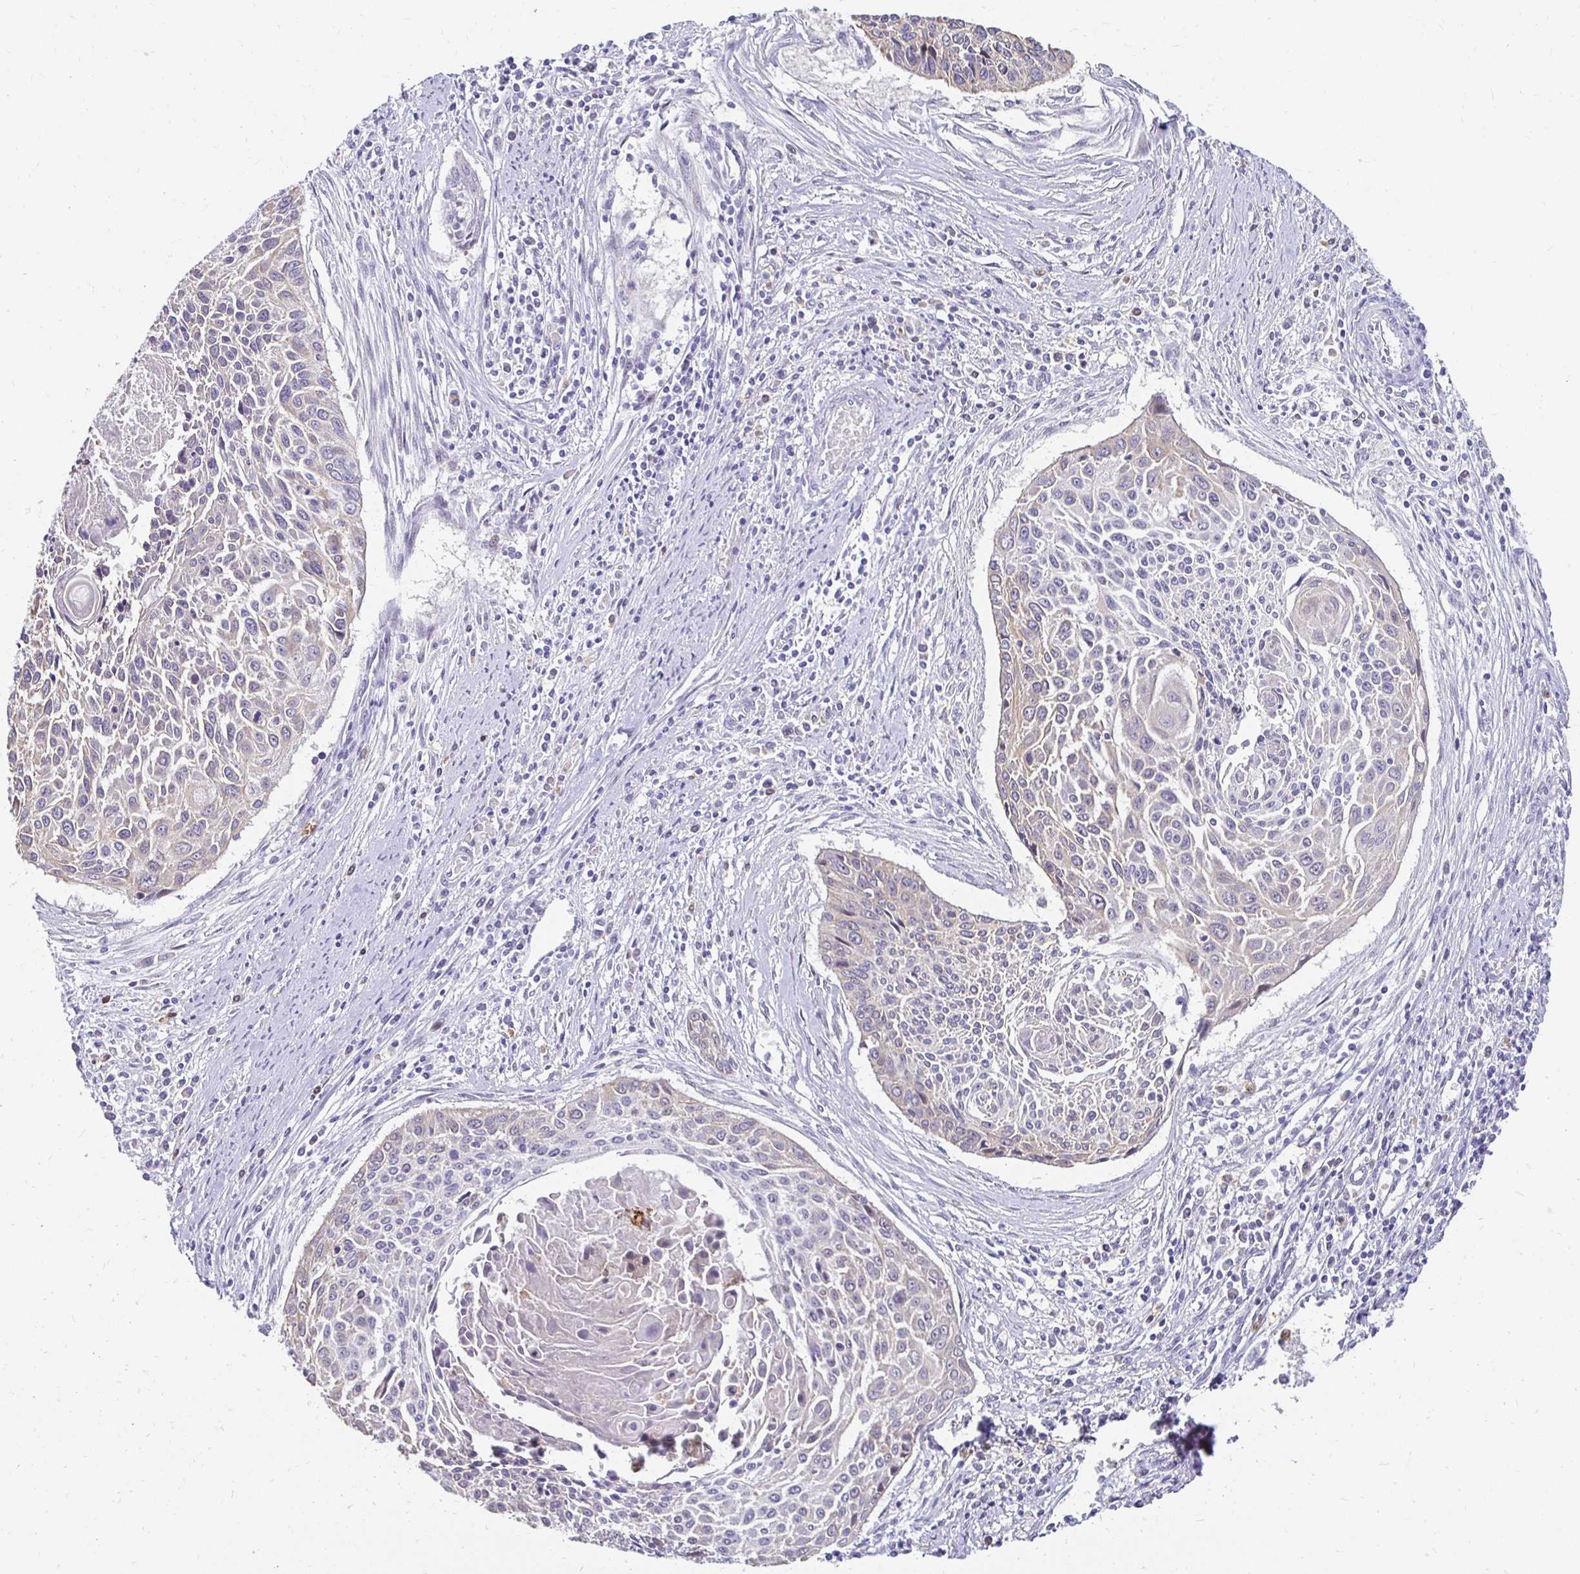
{"staining": {"intensity": "negative", "quantity": "none", "location": "none"}, "tissue": "cervical cancer", "cell_type": "Tumor cells", "image_type": "cancer", "snomed": [{"axis": "morphology", "description": "Squamous cell carcinoma, NOS"}, {"axis": "topography", "description": "Cervix"}], "caption": "Photomicrograph shows no protein expression in tumor cells of squamous cell carcinoma (cervical) tissue.", "gene": "PADI2", "patient": {"sex": "female", "age": 55}}